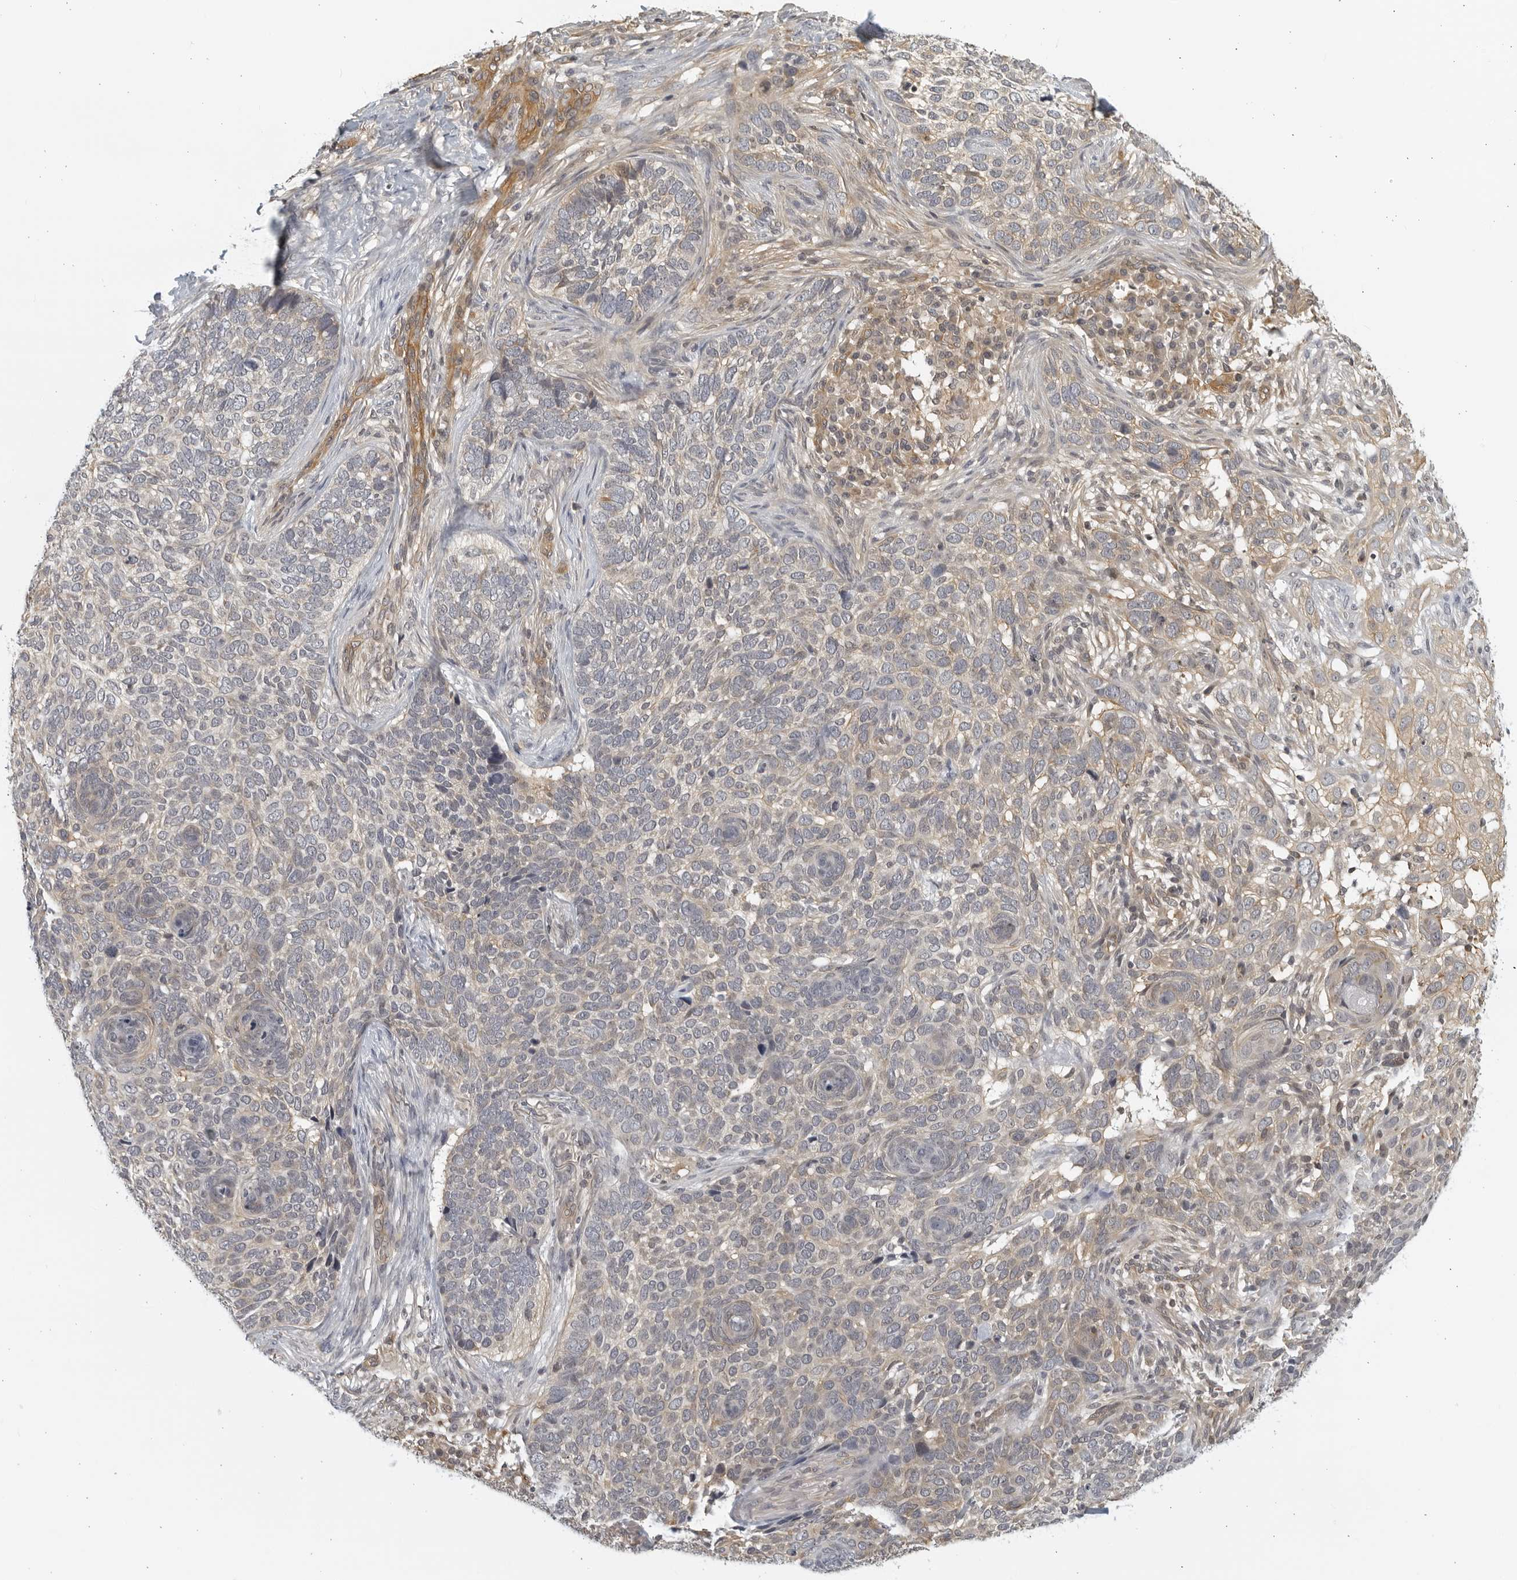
{"staining": {"intensity": "weak", "quantity": "25%-75%", "location": "cytoplasmic/membranous"}, "tissue": "skin cancer", "cell_type": "Tumor cells", "image_type": "cancer", "snomed": [{"axis": "morphology", "description": "Basal cell carcinoma"}, {"axis": "topography", "description": "Skin"}], "caption": "Skin cancer was stained to show a protein in brown. There is low levels of weak cytoplasmic/membranous expression in about 25%-75% of tumor cells. (DAB IHC with brightfield microscopy, high magnification).", "gene": "SERTAD4", "patient": {"sex": "female", "age": 64}}